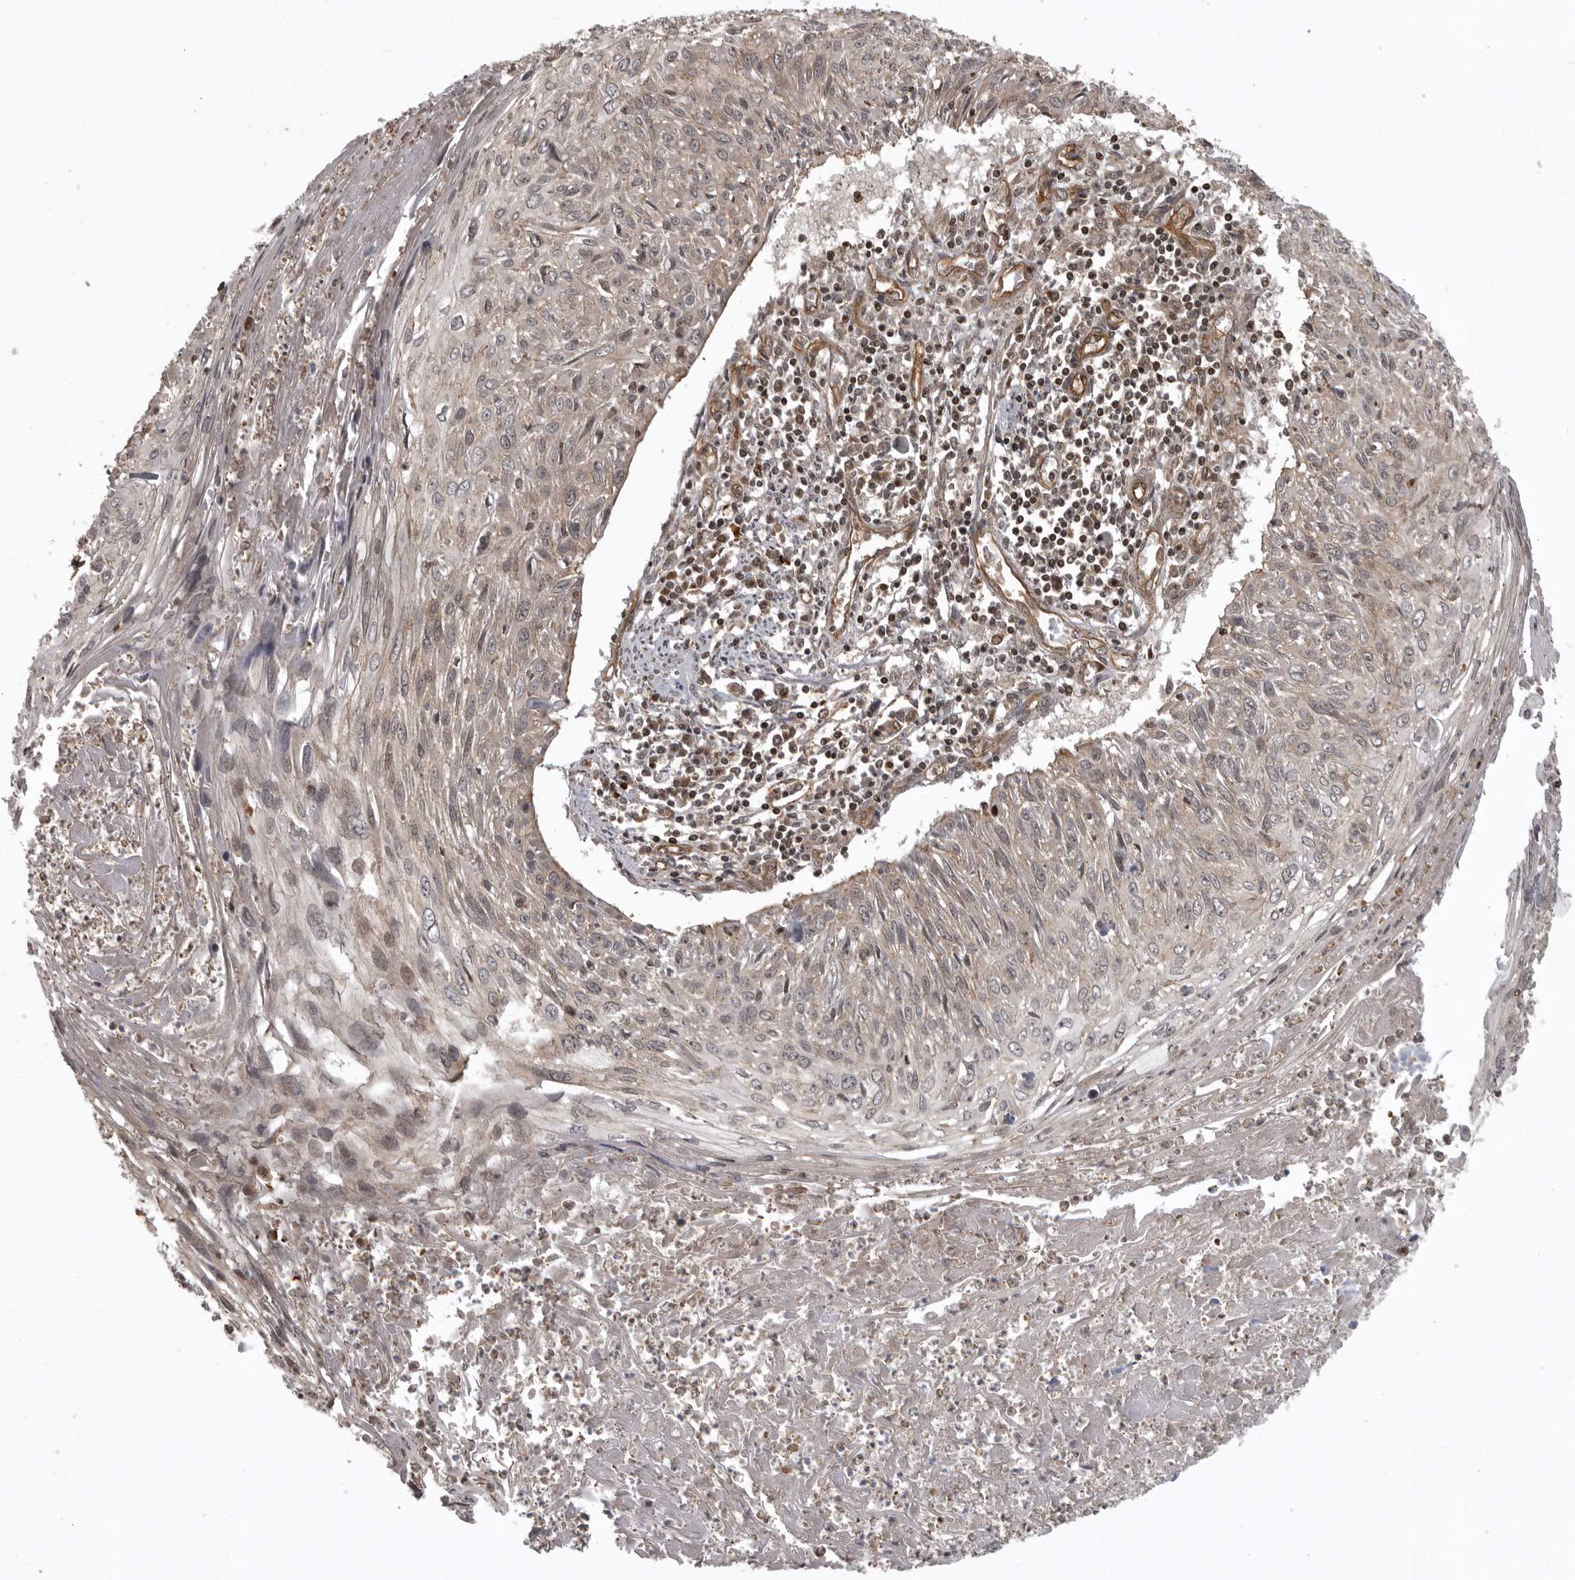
{"staining": {"intensity": "weak", "quantity": "25%-75%", "location": "cytoplasmic/membranous"}, "tissue": "cervical cancer", "cell_type": "Tumor cells", "image_type": "cancer", "snomed": [{"axis": "morphology", "description": "Squamous cell carcinoma, NOS"}, {"axis": "topography", "description": "Cervix"}], "caption": "A low amount of weak cytoplasmic/membranous expression is appreciated in approximately 25%-75% of tumor cells in cervical squamous cell carcinoma tissue.", "gene": "DNAJC8", "patient": {"sex": "female", "age": 51}}